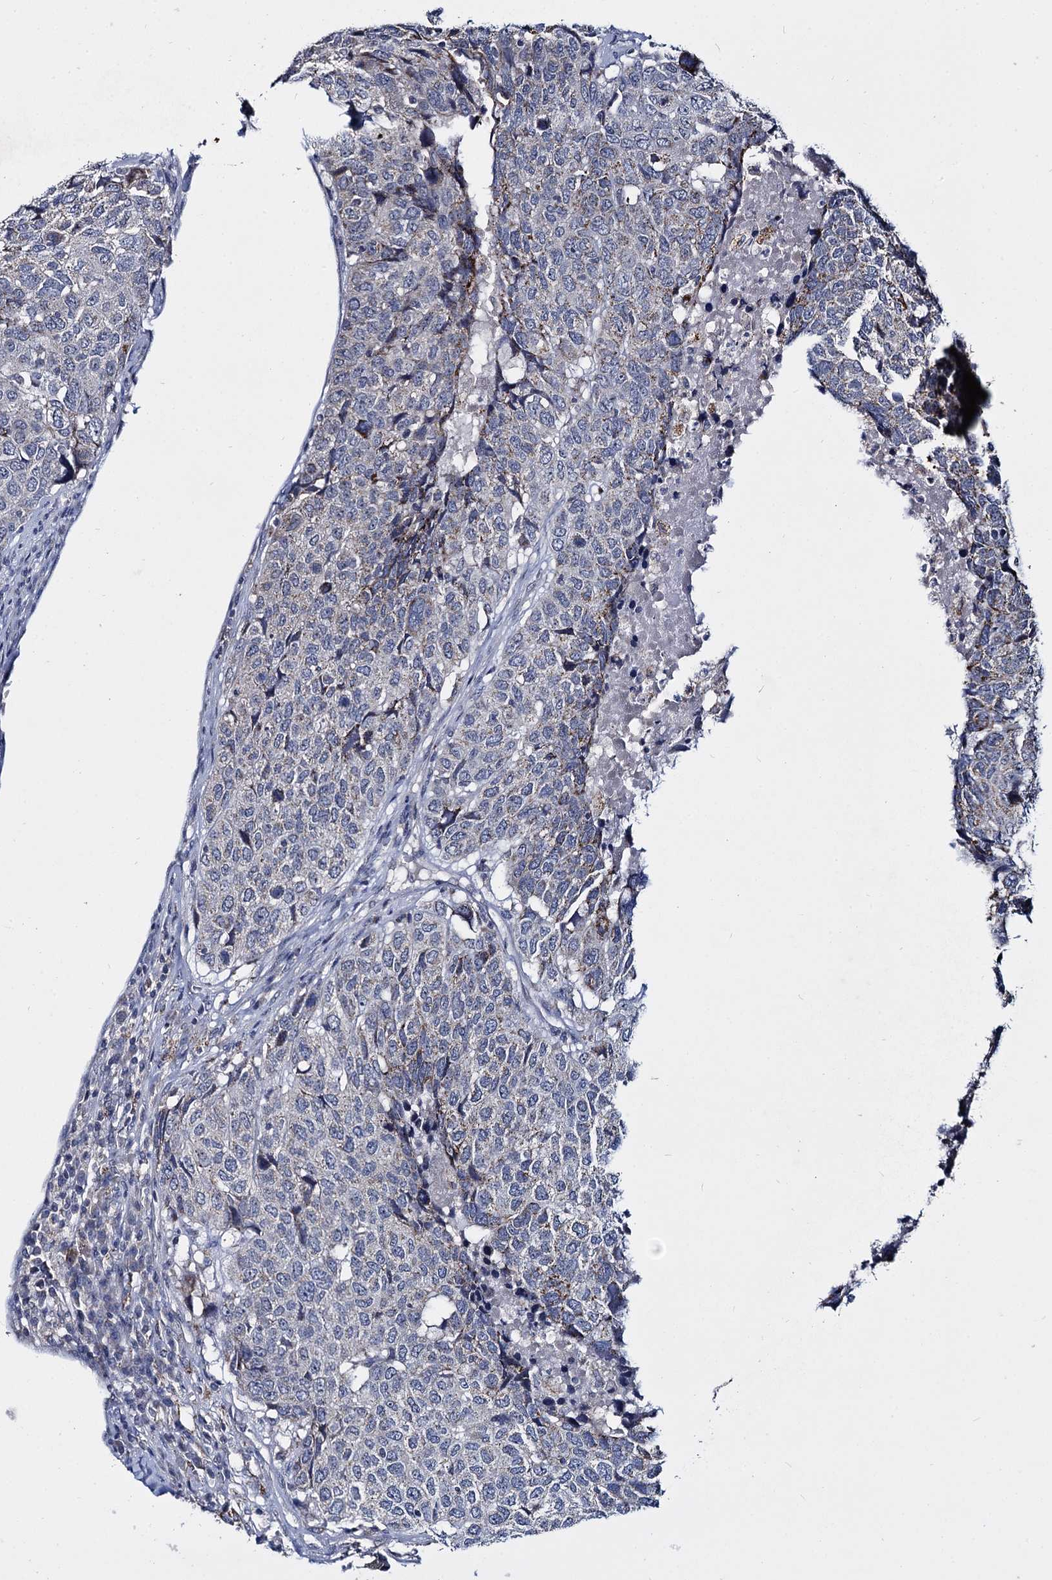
{"staining": {"intensity": "negative", "quantity": "none", "location": "none"}, "tissue": "head and neck cancer", "cell_type": "Tumor cells", "image_type": "cancer", "snomed": [{"axis": "morphology", "description": "Squamous cell carcinoma, NOS"}, {"axis": "topography", "description": "Head-Neck"}], "caption": "Photomicrograph shows no protein positivity in tumor cells of head and neck squamous cell carcinoma tissue.", "gene": "RPUSD4", "patient": {"sex": "male", "age": 66}}